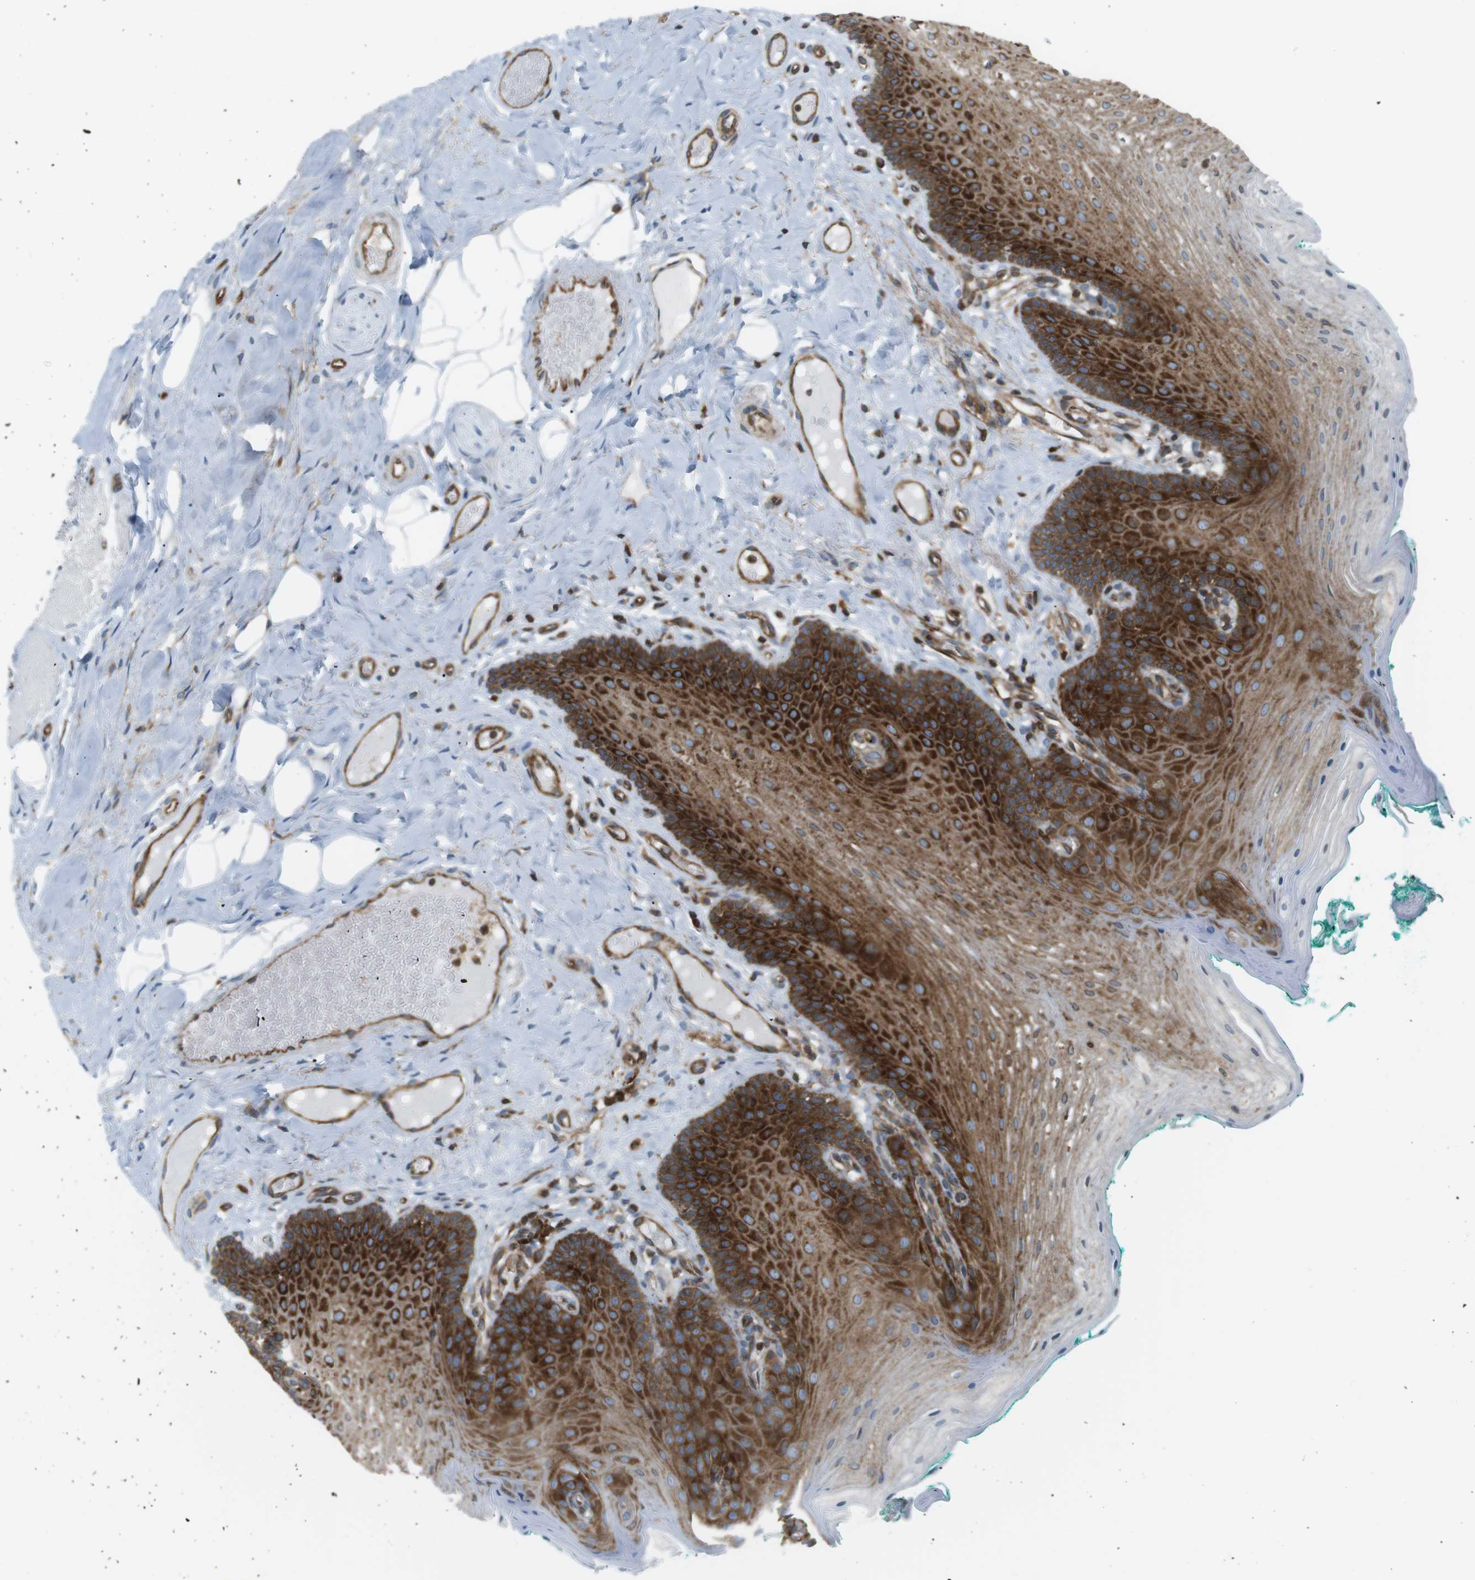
{"staining": {"intensity": "strong", "quantity": ">75%", "location": "cytoplasmic/membranous"}, "tissue": "oral mucosa", "cell_type": "Squamous epithelial cells", "image_type": "normal", "snomed": [{"axis": "morphology", "description": "Normal tissue, NOS"}, {"axis": "topography", "description": "Oral tissue"}], "caption": "This histopathology image exhibits immunohistochemistry staining of unremarkable human oral mucosa, with high strong cytoplasmic/membranous expression in approximately >75% of squamous epithelial cells.", "gene": "FLII", "patient": {"sex": "male", "age": 58}}